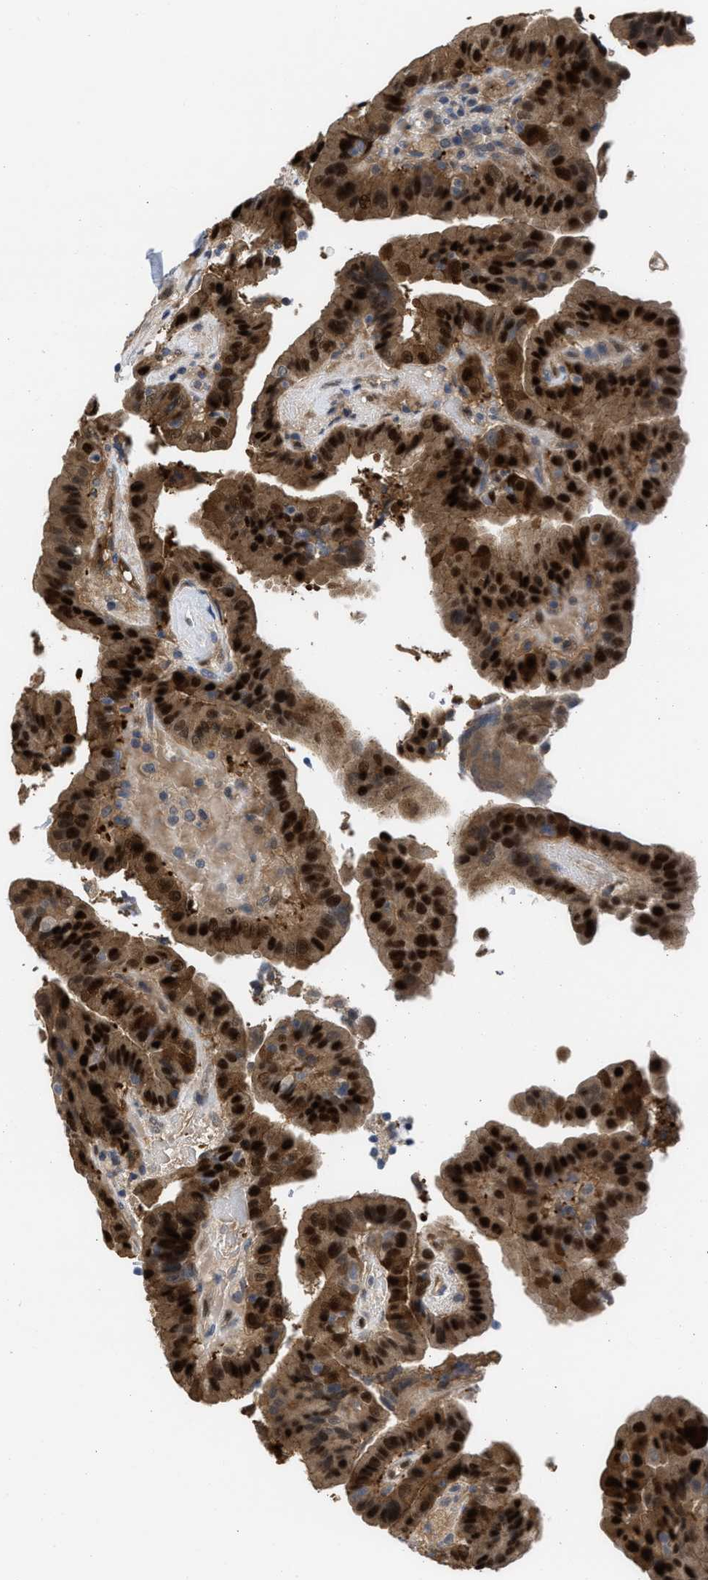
{"staining": {"intensity": "strong", "quantity": ">75%", "location": "cytoplasmic/membranous,nuclear"}, "tissue": "thyroid cancer", "cell_type": "Tumor cells", "image_type": "cancer", "snomed": [{"axis": "morphology", "description": "Papillary adenocarcinoma, NOS"}, {"axis": "topography", "description": "Thyroid gland"}], "caption": "Approximately >75% of tumor cells in human thyroid papillary adenocarcinoma demonstrate strong cytoplasmic/membranous and nuclear protein expression as visualized by brown immunohistochemical staining.", "gene": "LDAF1", "patient": {"sex": "male", "age": 33}}